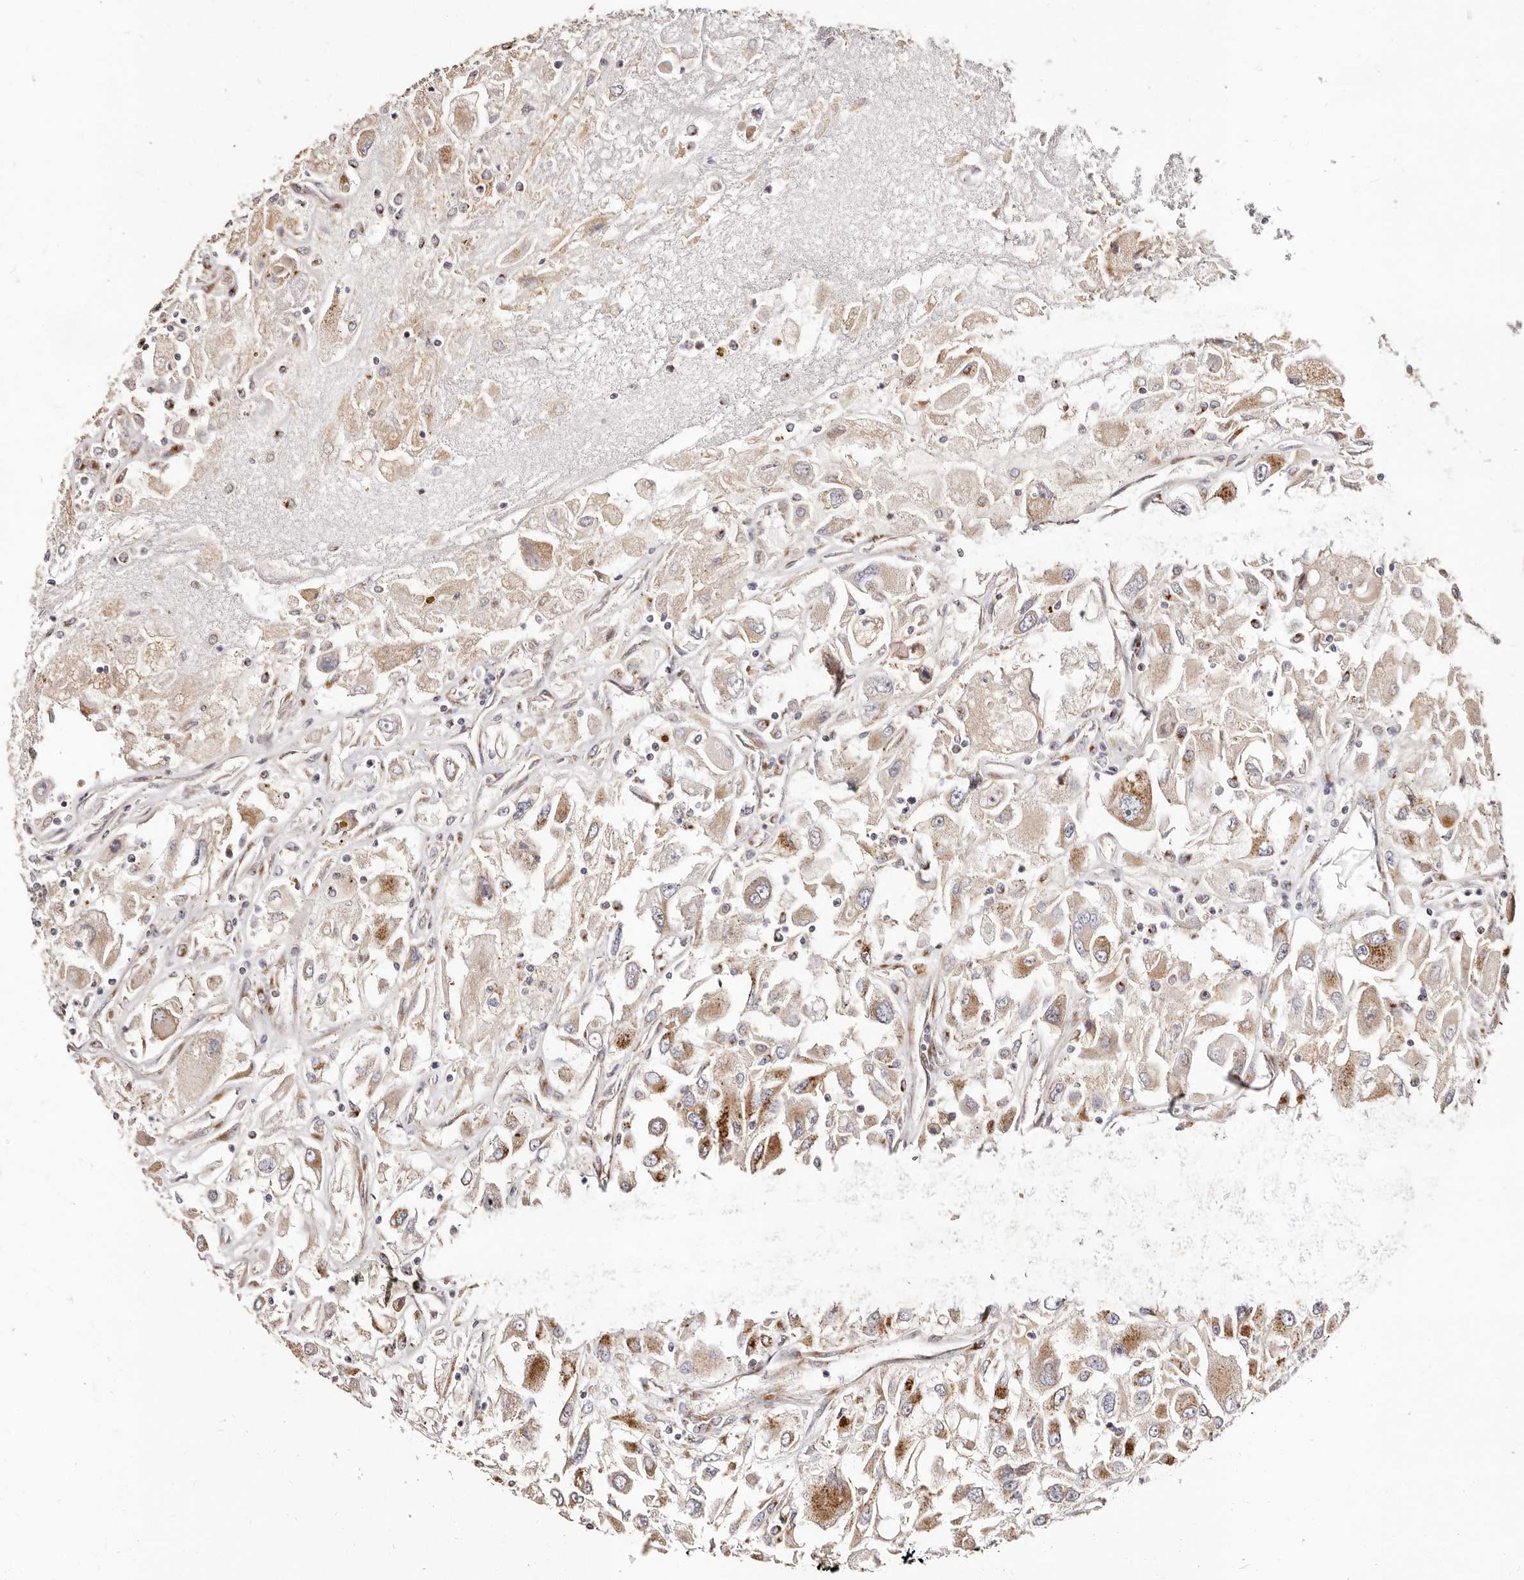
{"staining": {"intensity": "moderate", "quantity": "<25%", "location": "cytoplasmic/membranous"}, "tissue": "renal cancer", "cell_type": "Tumor cells", "image_type": "cancer", "snomed": [{"axis": "morphology", "description": "Adenocarcinoma, NOS"}, {"axis": "topography", "description": "Kidney"}], "caption": "Moderate cytoplasmic/membranous expression for a protein is present in approximately <25% of tumor cells of adenocarcinoma (renal) using IHC.", "gene": "MAPK6", "patient": {"sex": "female", "age": 52}}